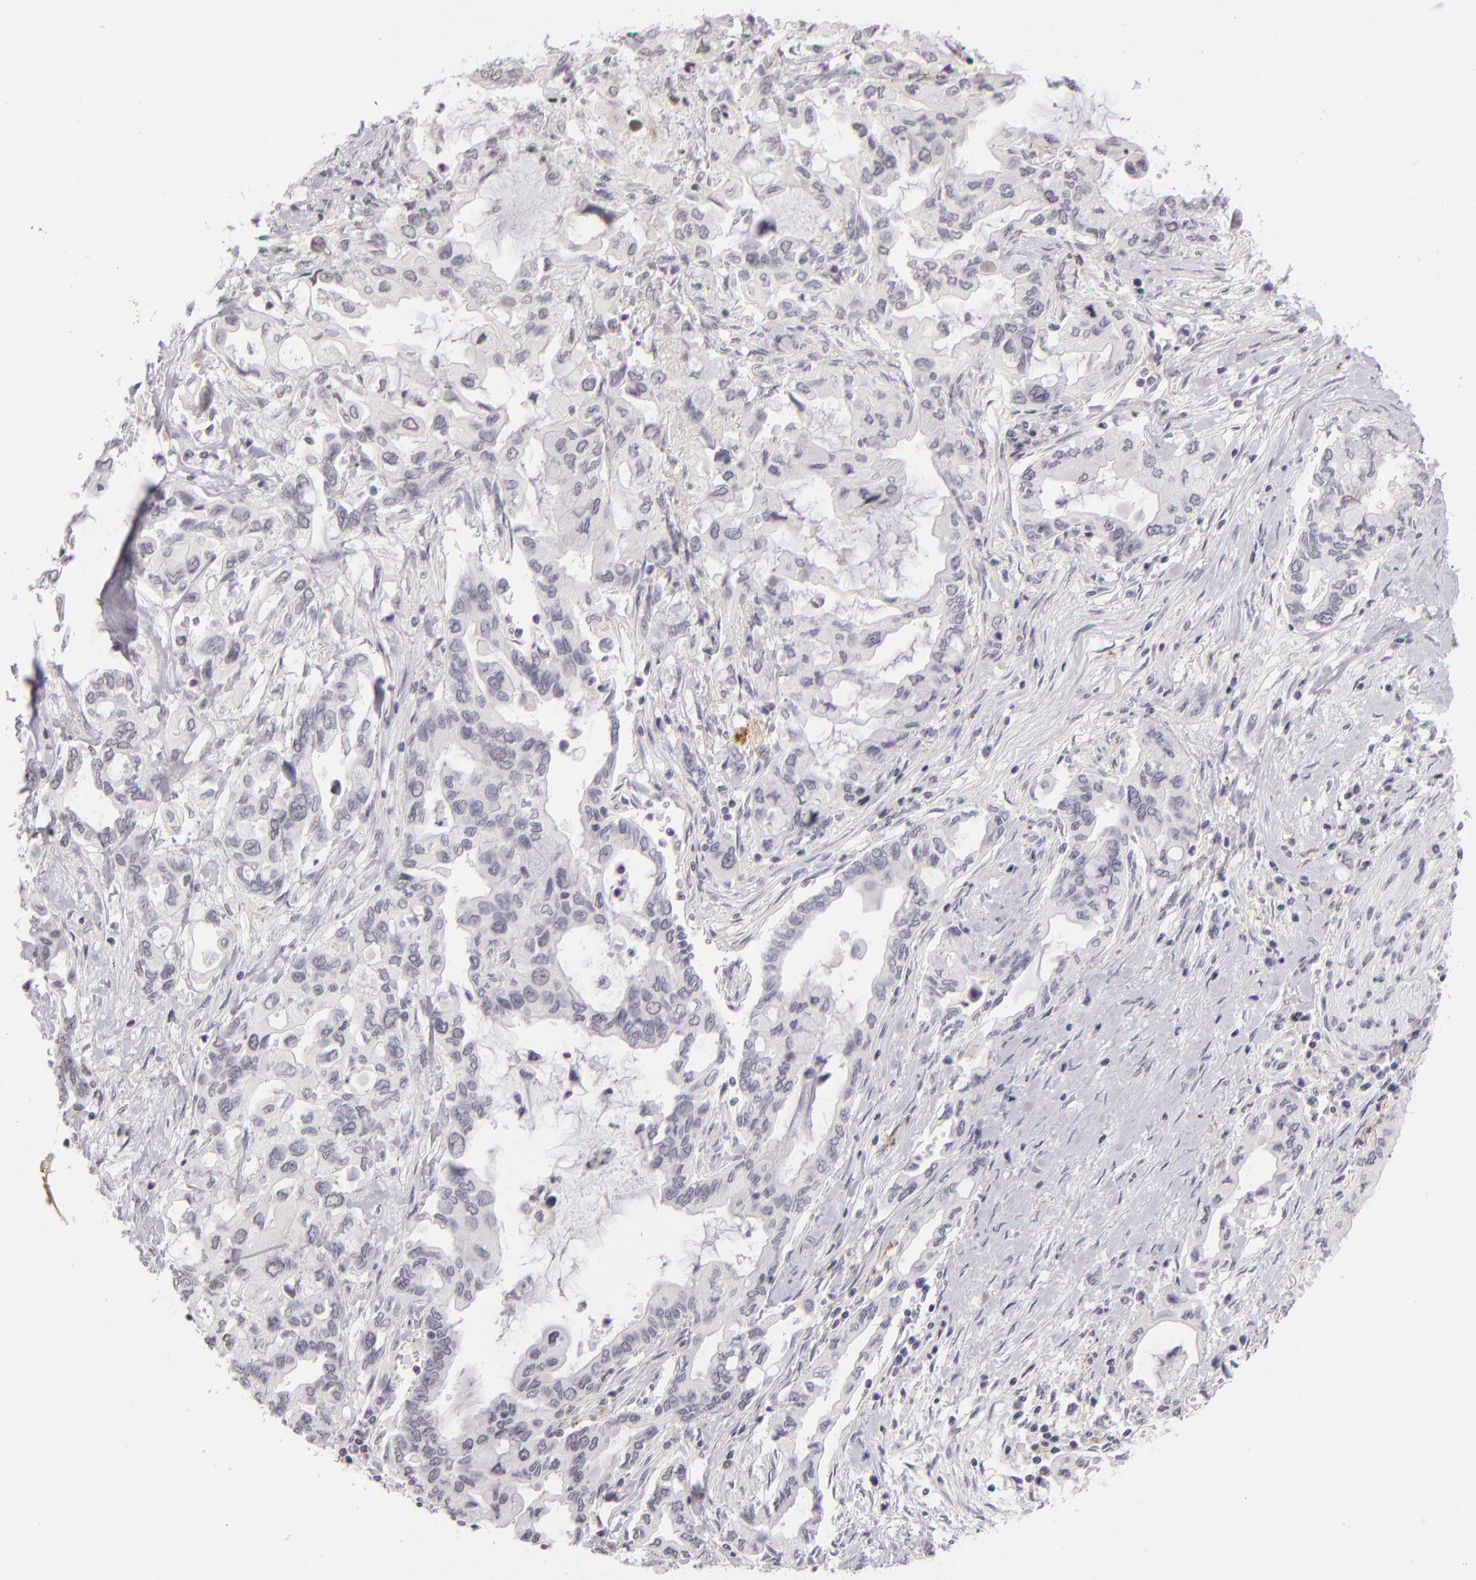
{"staining": {"intensity": "negative", "quantity": "none", "location": "none"}, "tissue": "pancreatic cancer", "cell_type": "Tumor cells", "image_type": "cancer", "snomed": [{"axis": "morphology", "description": "Adenocarcinoma, NOS"}, {"axis": "topography", "description": "Pancreas"}], "caption": "A histopathology image of human pancreatic cancer is negative for staining in tumor cells.", "gene": "CD40", "patient": {"sex": "female", "age": 57}}